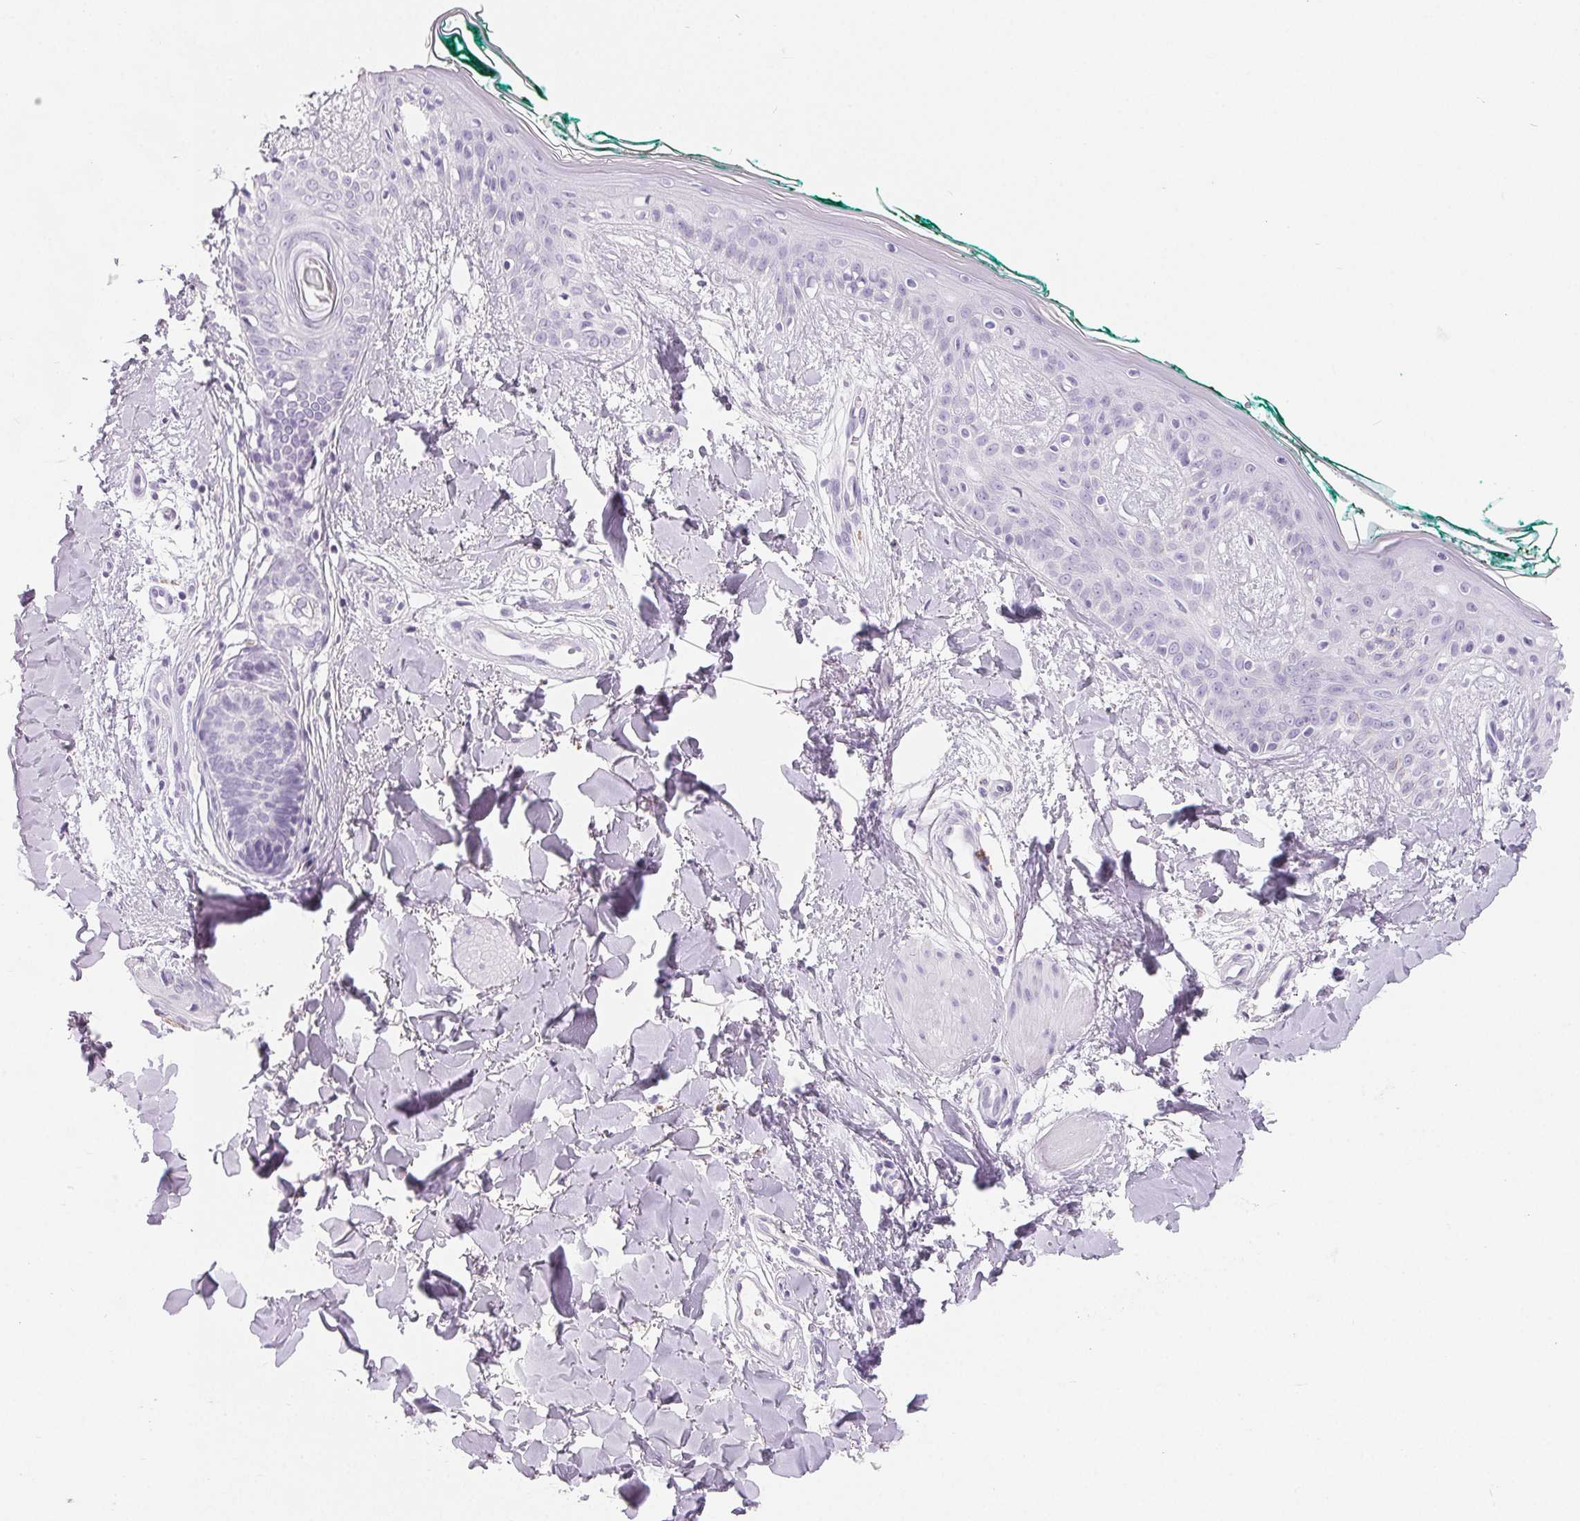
{"staining": {"intensity": "negative", "quantity": "none", "location": "none"}, "tissue": "skin", "cell_type": "Fibroblasts", "image_type": "normal", "snomed": [{"axis": "morphology", "description": "Normal tissue, NOS"}, {"axis": "topography", "description": "Skin"}], "caption": "A micrograph of skin stained for a protein shows no brown staining in fibroblasts.", "gene": "SPACA5B", "patient": {"sex": "female", "age": 34}}